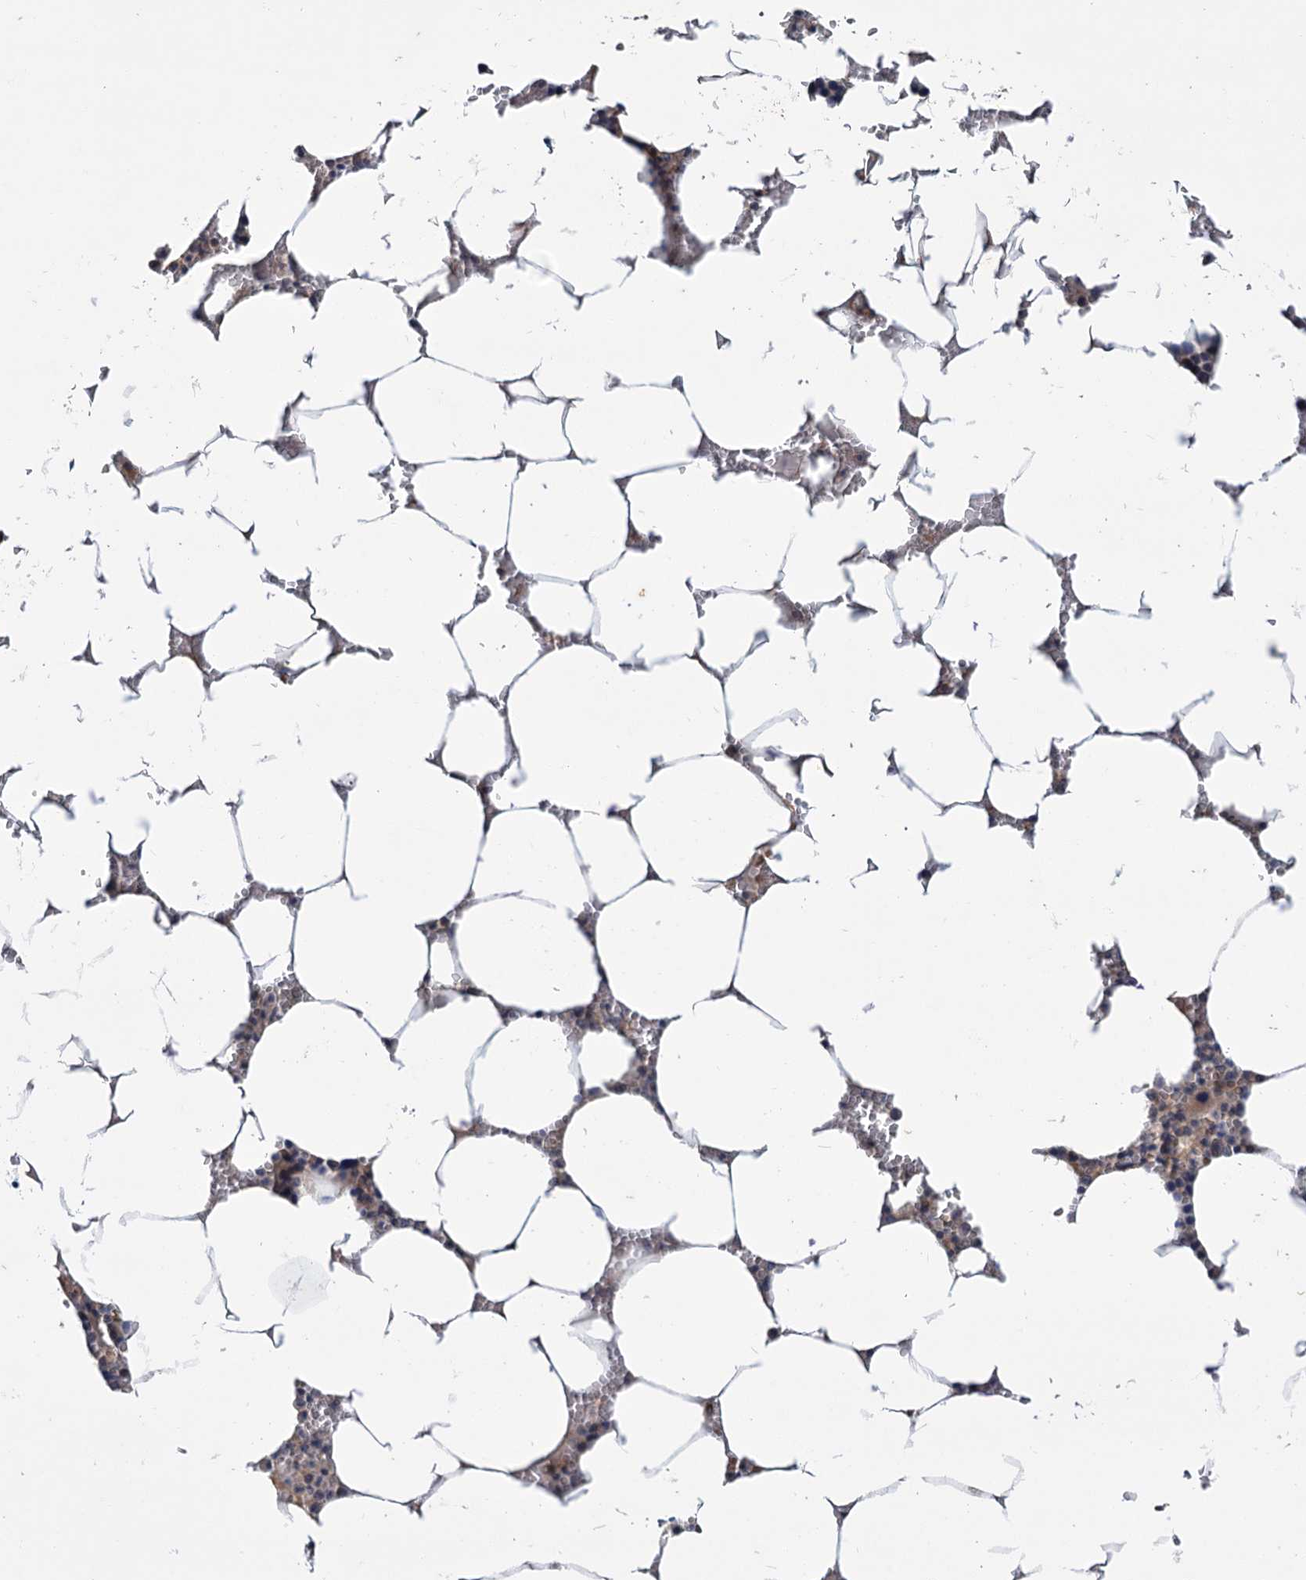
{"staining": {"intensity": "negative", "quantity": "none", "location": "none"}, "tissue": "bone marrow", "cell_type": "Hematopoietic cells", "image_type": "normal", "snomed": [{"axis": "morphology", "description": "Normal tissue, NOS"}, {"axis": "topography", "description": "Bone marrow"}], "caption": "Bone marrow stained for a protein using immunohistochemistry (IHC) reveals no expression hematopoietic cells.", "gene": "PKN2", "patient": {"sex": "male", "age": 70}}